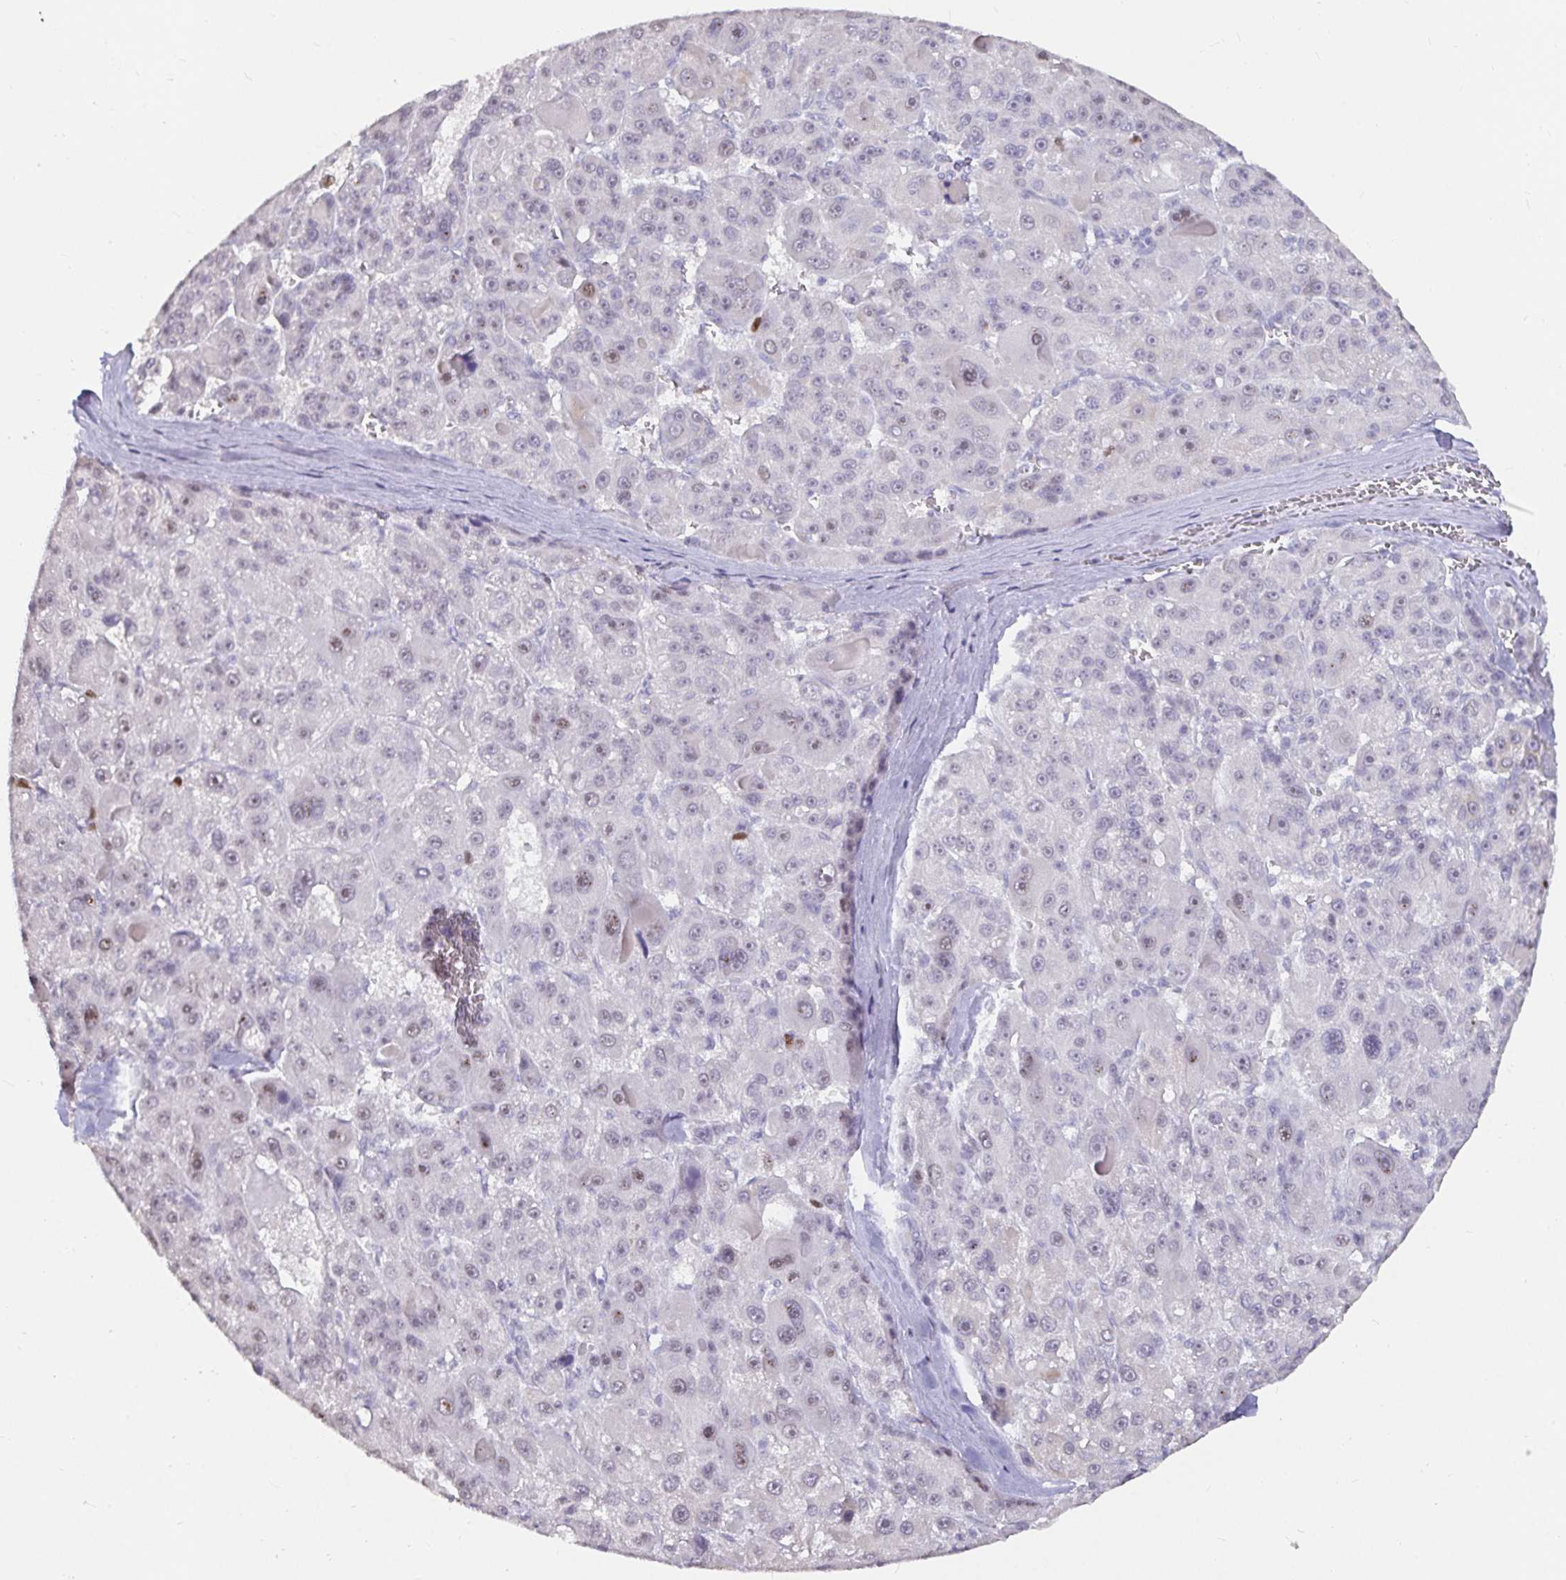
{"staining": {"intensity": "weak", "quantity": "<25%", "location": "nuclear"}, "tissue": "liver cancer", "cell_type": "Tumor cells", "image_type": "cancer", "snomed": [{"axis": "morphology", "description": "Carcinoma, Hepatocellular, NOS"}, {"axis": "topography", "description": "Liver"}], "caption": "DAB (3,3'-diaminobenzidine) immunohistochemical staining of human liver cancer (hepatocellular carcinoma) exhibits no significant staining in tumor cells.", "gene": "ANLN", "patient": {"sex": "male", "age": 76}}